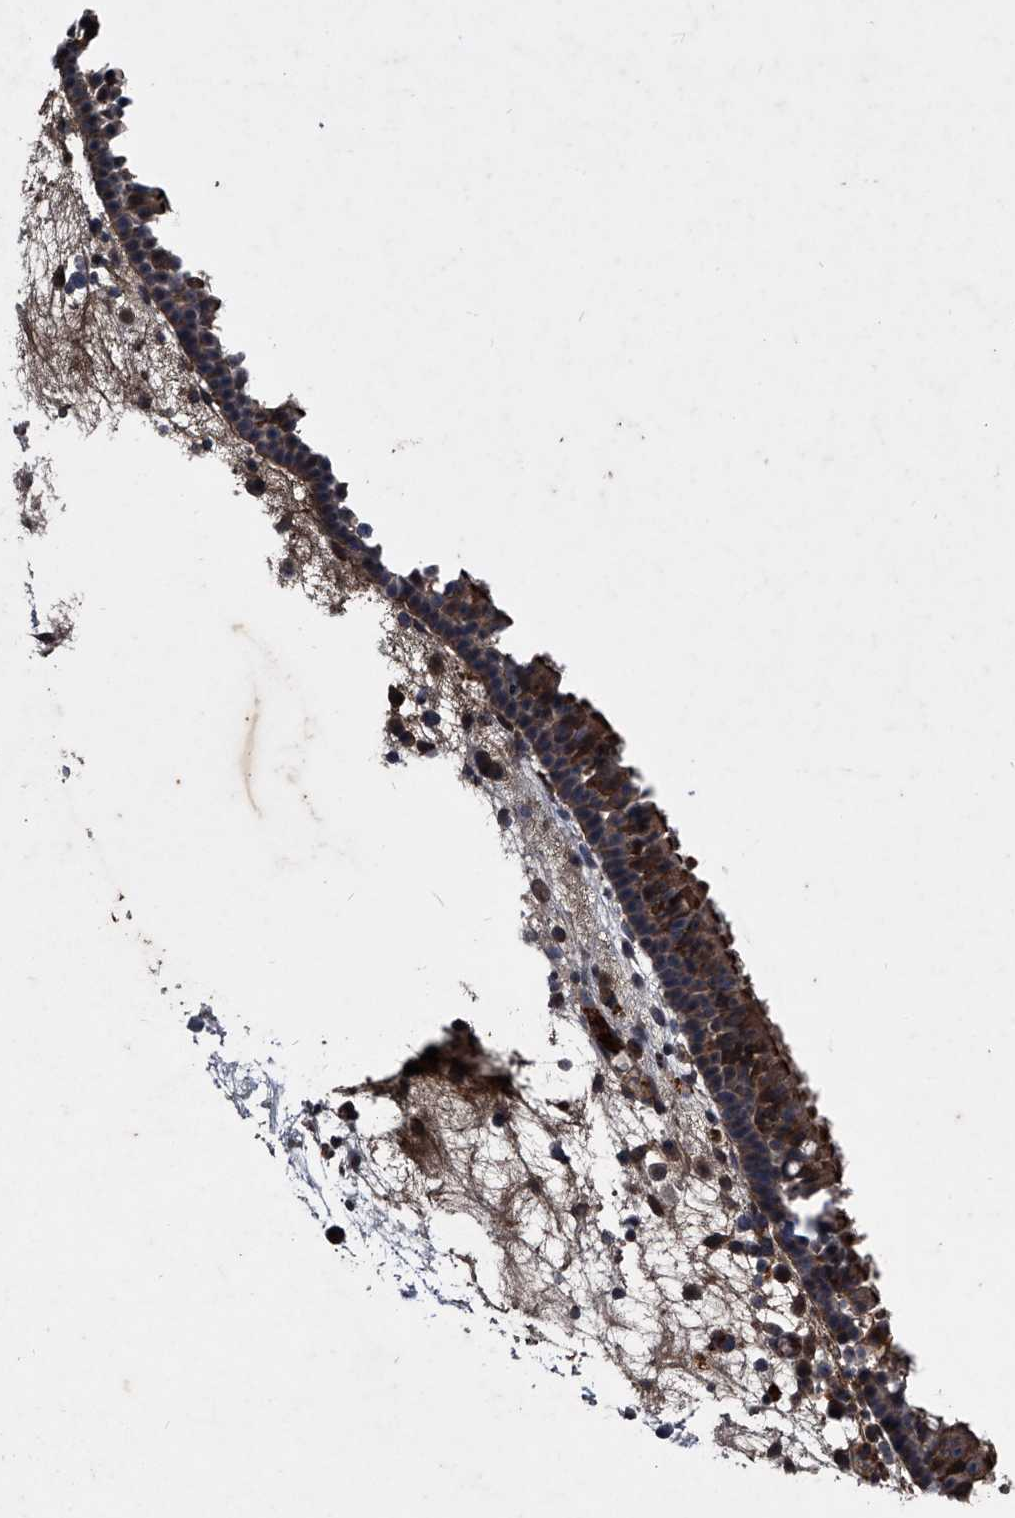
{"staining": {"intensity": "strong", "quantity": ">75%", "location": "cytoplasmic/membranous"}, "tissue": "nasopharynx", "cell_type": "Respiratory epithelial cells", "image_type": "normal", "snomed": [{"axis": "morphology", "description": "Normal tissue, NOS"}, {"axis": "morphology", "description": "Inflammation, NOS"}, {"axis": "morphology", "description": "Malignant melanoma, Metastatic site"}, {"axis": "topography", "description": "Nasopharynx"}], "caption": "About >75% of respiratory epithelial cells in unremarkable nasopharynx show strong cytoplasmic/membranous protein expression as visualized by brown immunohistochemical staining.", "gene": "MAPKAP1", "patient": {"sex": "male", "age": 70}}